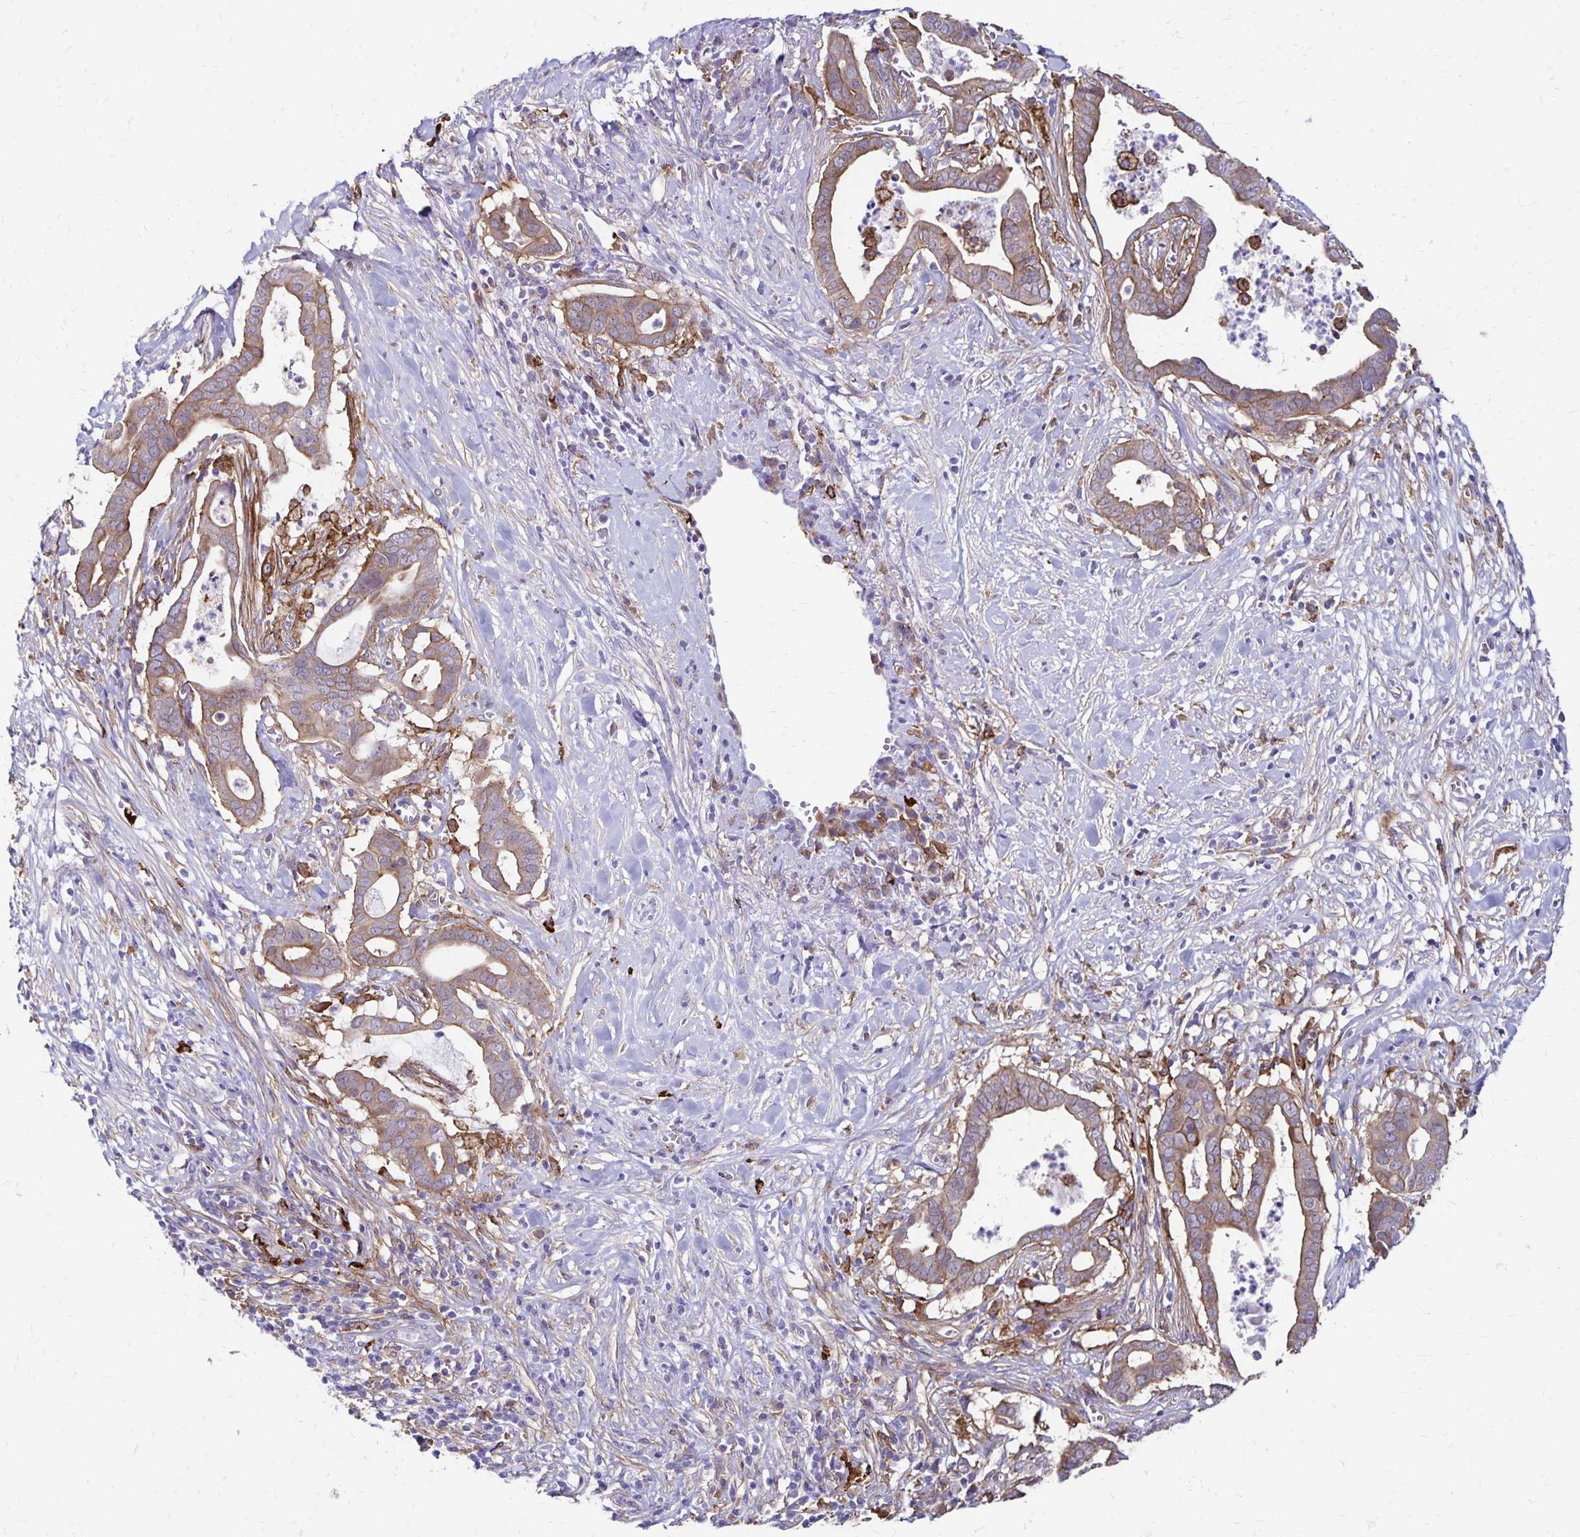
{"staining": {"intensity": "weak", "quantity": "25%-75%", "location": "cytoplasmic/membranous"}, "tissue": "pancreatic cancer", "cell_type": "Tumor cells", "image_type": "cancer", "snomed": [{"axis": "morphology", "description": "Adenocarcinoma, NOS"}, {"axis": "topography", "description": "Pancreas"}], "caption": "Immunohistochemical staining of adenocarcinoma (pancreatic) displays low levels of weak cytoplasmic/membranous protein expression in about 25%-75% of tumor cells. The staining was performed using DAB to visualize the protein expression in brown, while the nuclei were stained in blue with hematoxylin (Magnification: 20x).", "gene": "TNS3", "patient": {"sex": "male", "age": 61}}